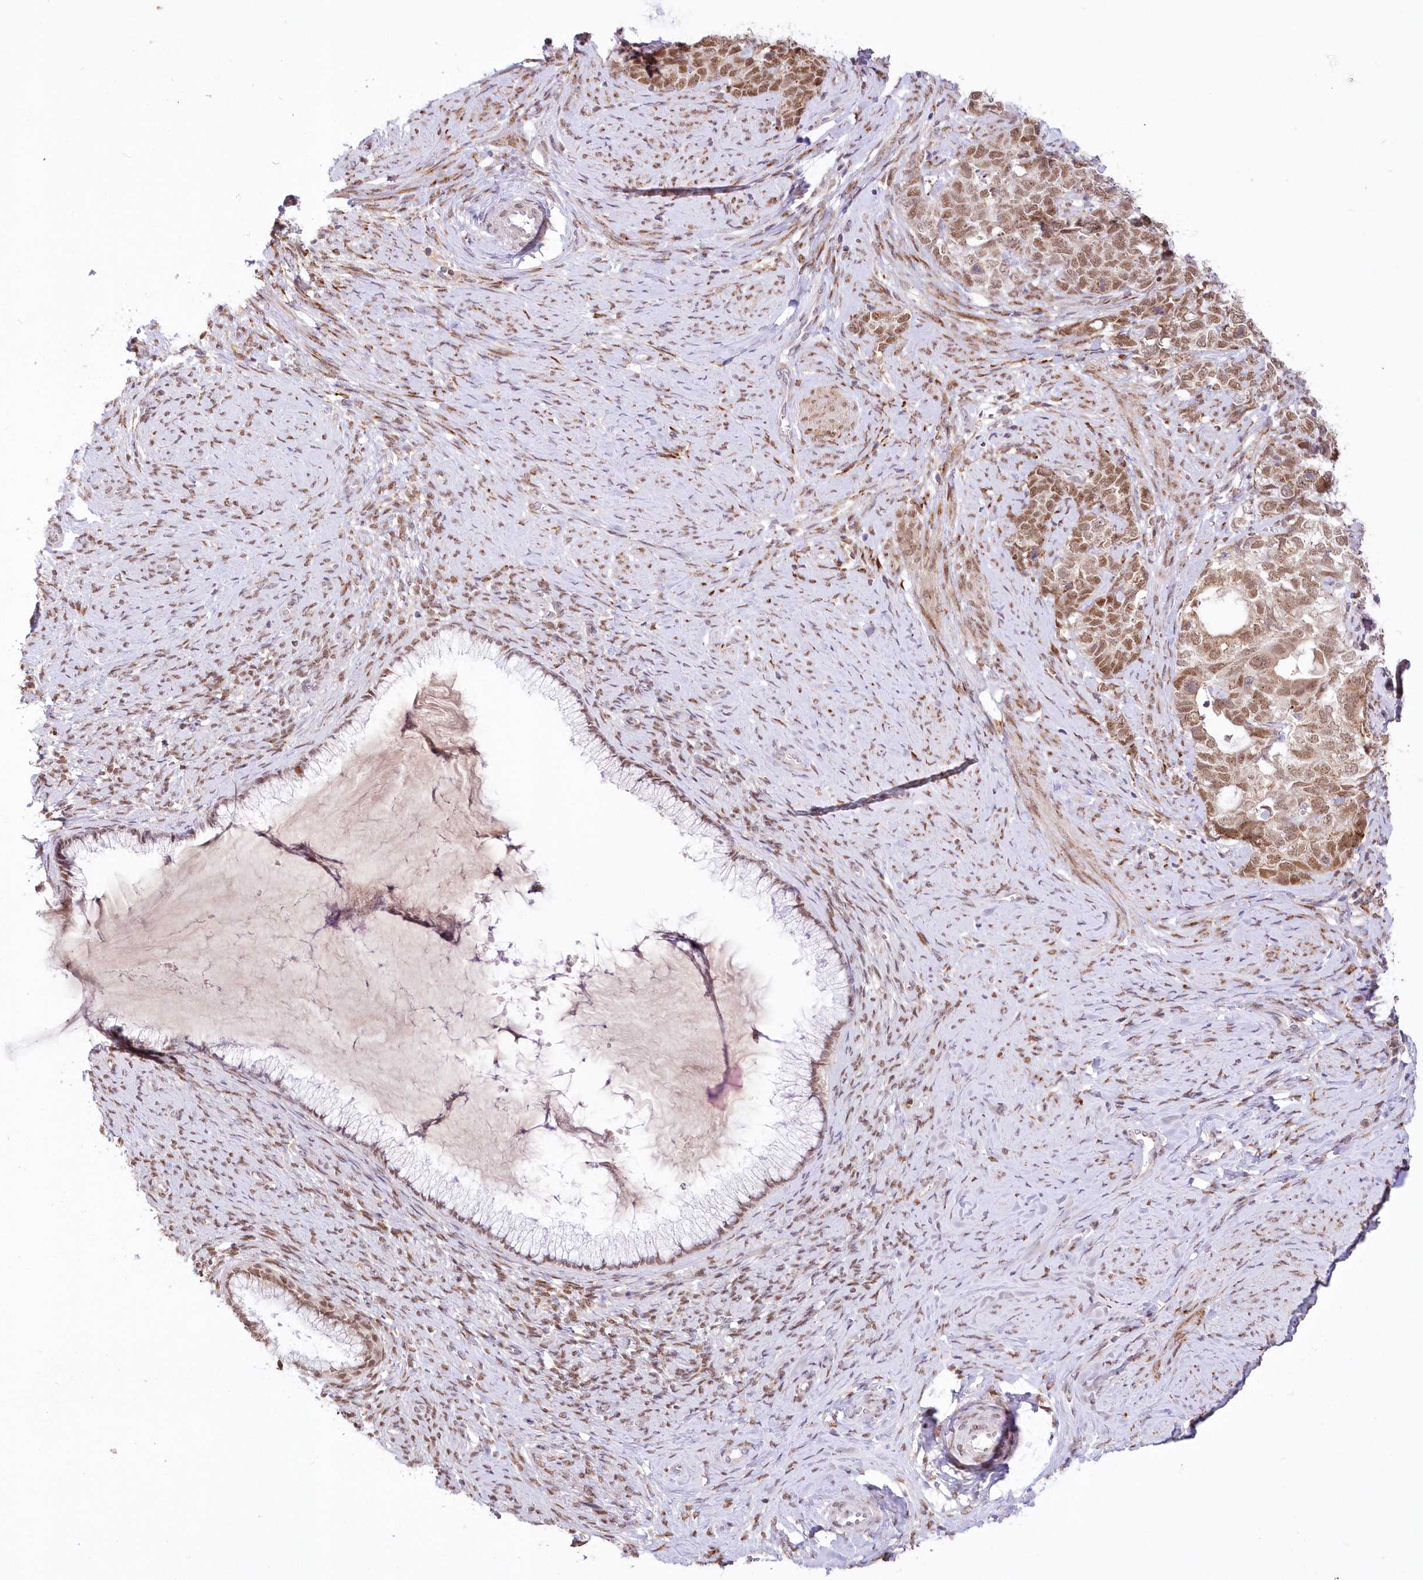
{"staining": {"intensity": "moderate", "quantity": ">75%", "location": "nuclear"}, "tissue": "cervical cancer", "cell_type": "Tumor cells", "image_type": "cancer", "snomed": [{"axis": "morphology", "description": "Squamous cell carcinoma, NOS"}, {"axis": "topography", "description": "Cervix"}], "caption": "Squamous cell carcinoma (cervical) stained for a protein displays moderate nuclear positivity in tumor cells.", "gene": "LDB1", "patient": {"sex": "female", "age": 63}}